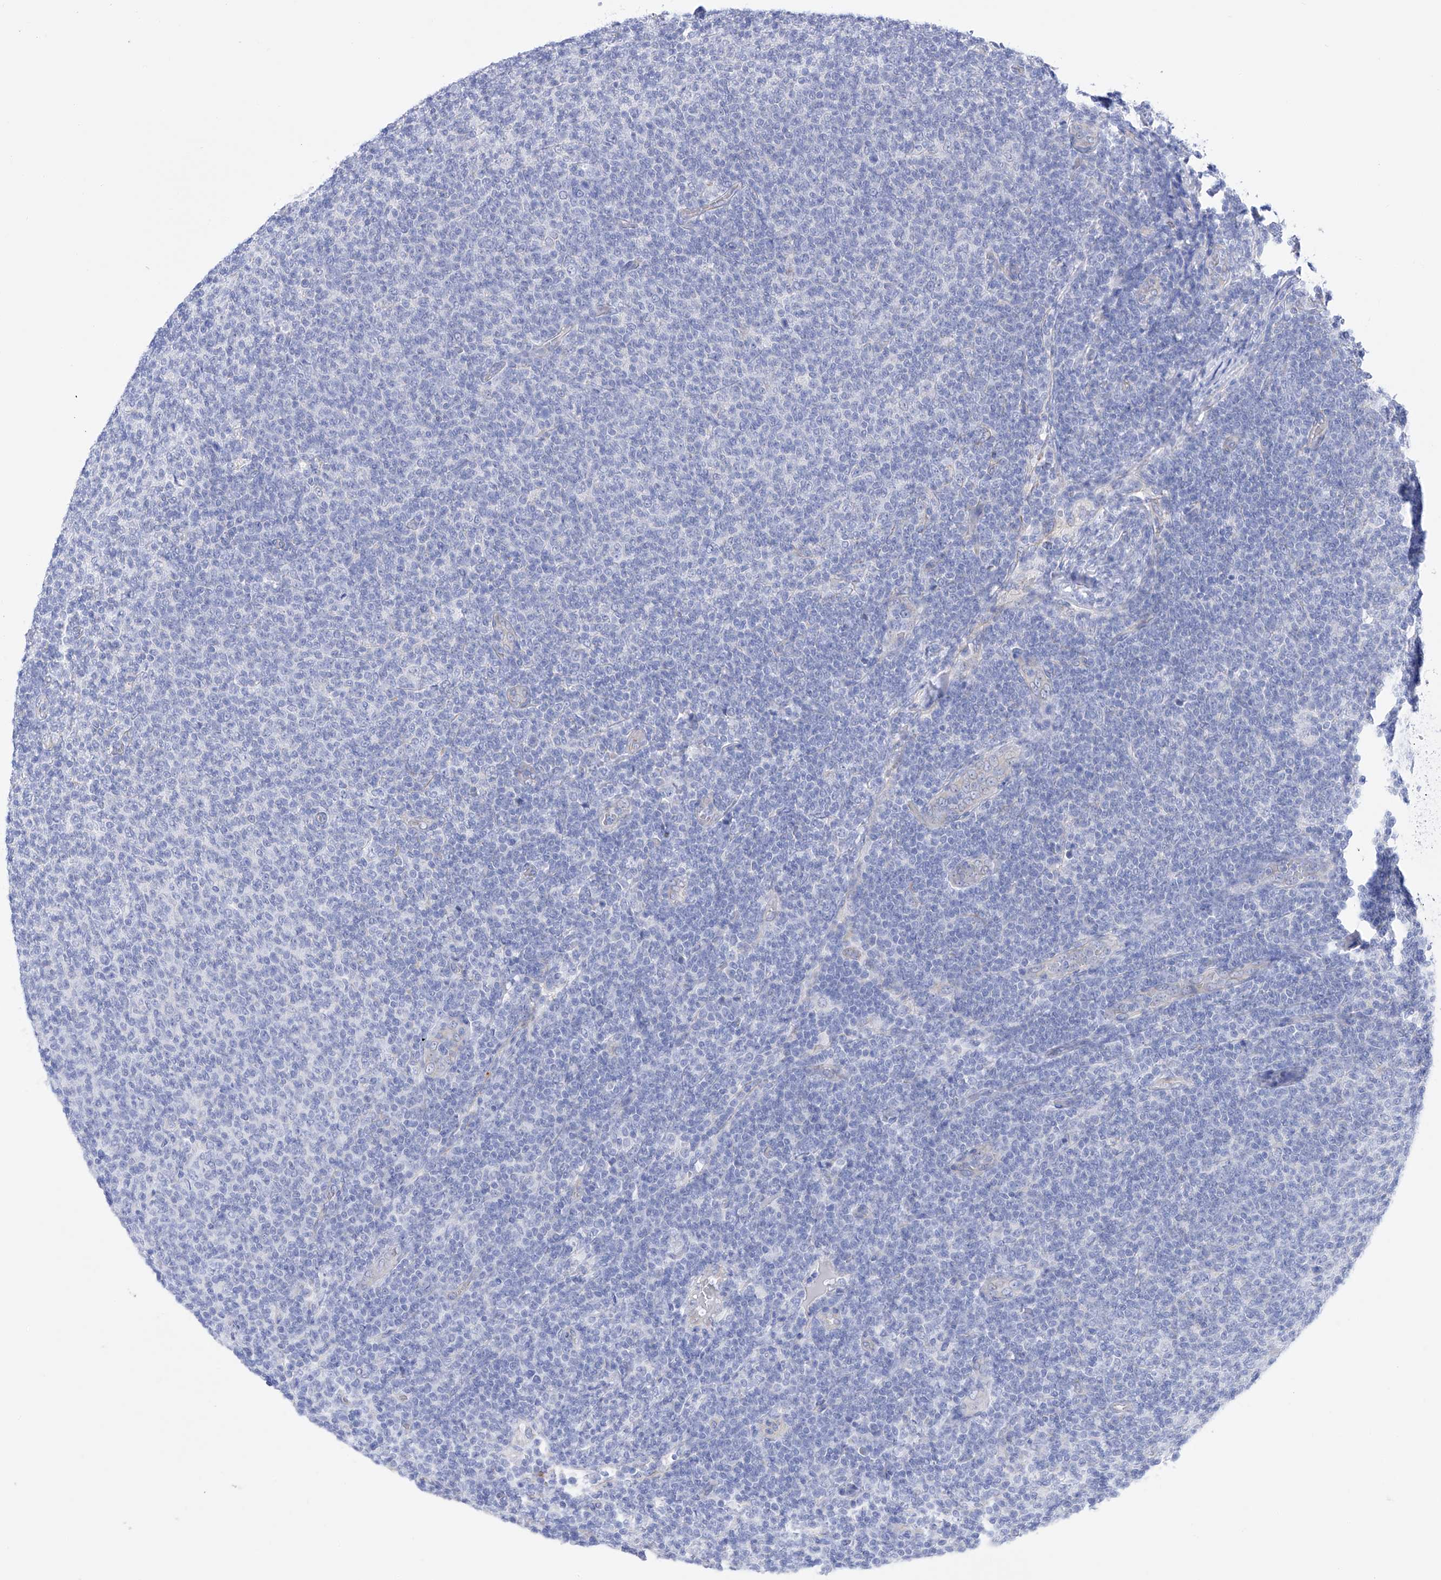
{"staining": {"intensity": "negative", "quantity": "none", "location": "none"}, "tissue": "lymphoma", "cell_type": "Tumor cells", "image_type": "cancer", "snomed": [{"axis": "morphology", "description": "Malignant lymphoma, non-Hodgkin's type, Low grade"}, {"axis": "topography", "description": "Lymph node"}], "caption": "This micrograph is of lymphoma stained with immunohistochemistry to label a protein in brown with the nuclei are counter-stained blue. There is no staining in tumor cells.", "gene": "FLG", "patient": {"sex": "male", "age": 66}}